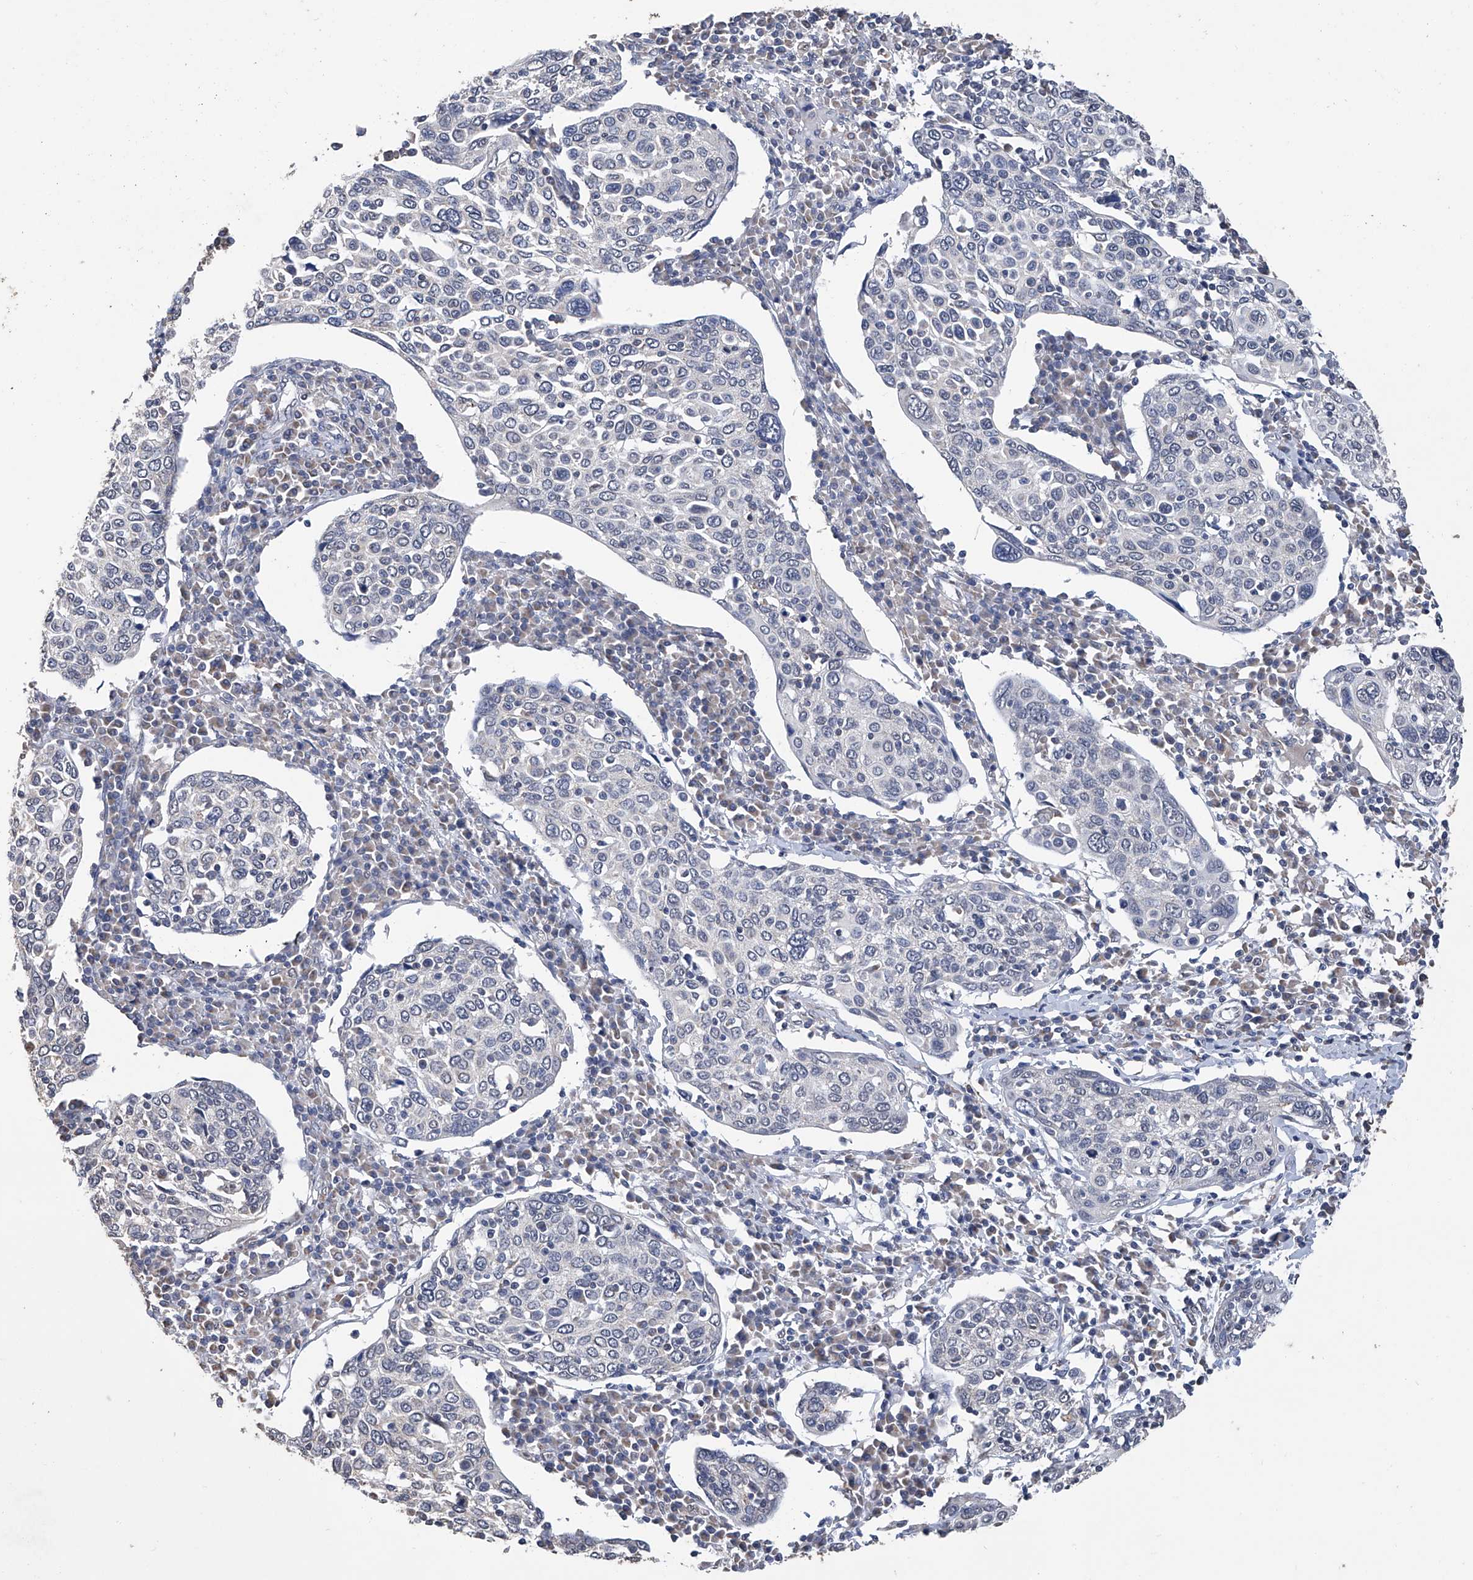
{"staining": {"intensity": "negative", "quantity": "none", "location": "none"}, "tissue": "cervical cancer", "cell_type": "Tumor cells", "image_type": "cancer", "snomed": [{"axis": "morphology", "description": "Squamous cell carcinoma, NOS"}, {"axis": "topography", "description": "Cervix"}], "caption": "Tumor cells are negative for protein expression in human cervical cancer.", "gene": "GPT", "patient": {"sex": "female", "age": 40}}